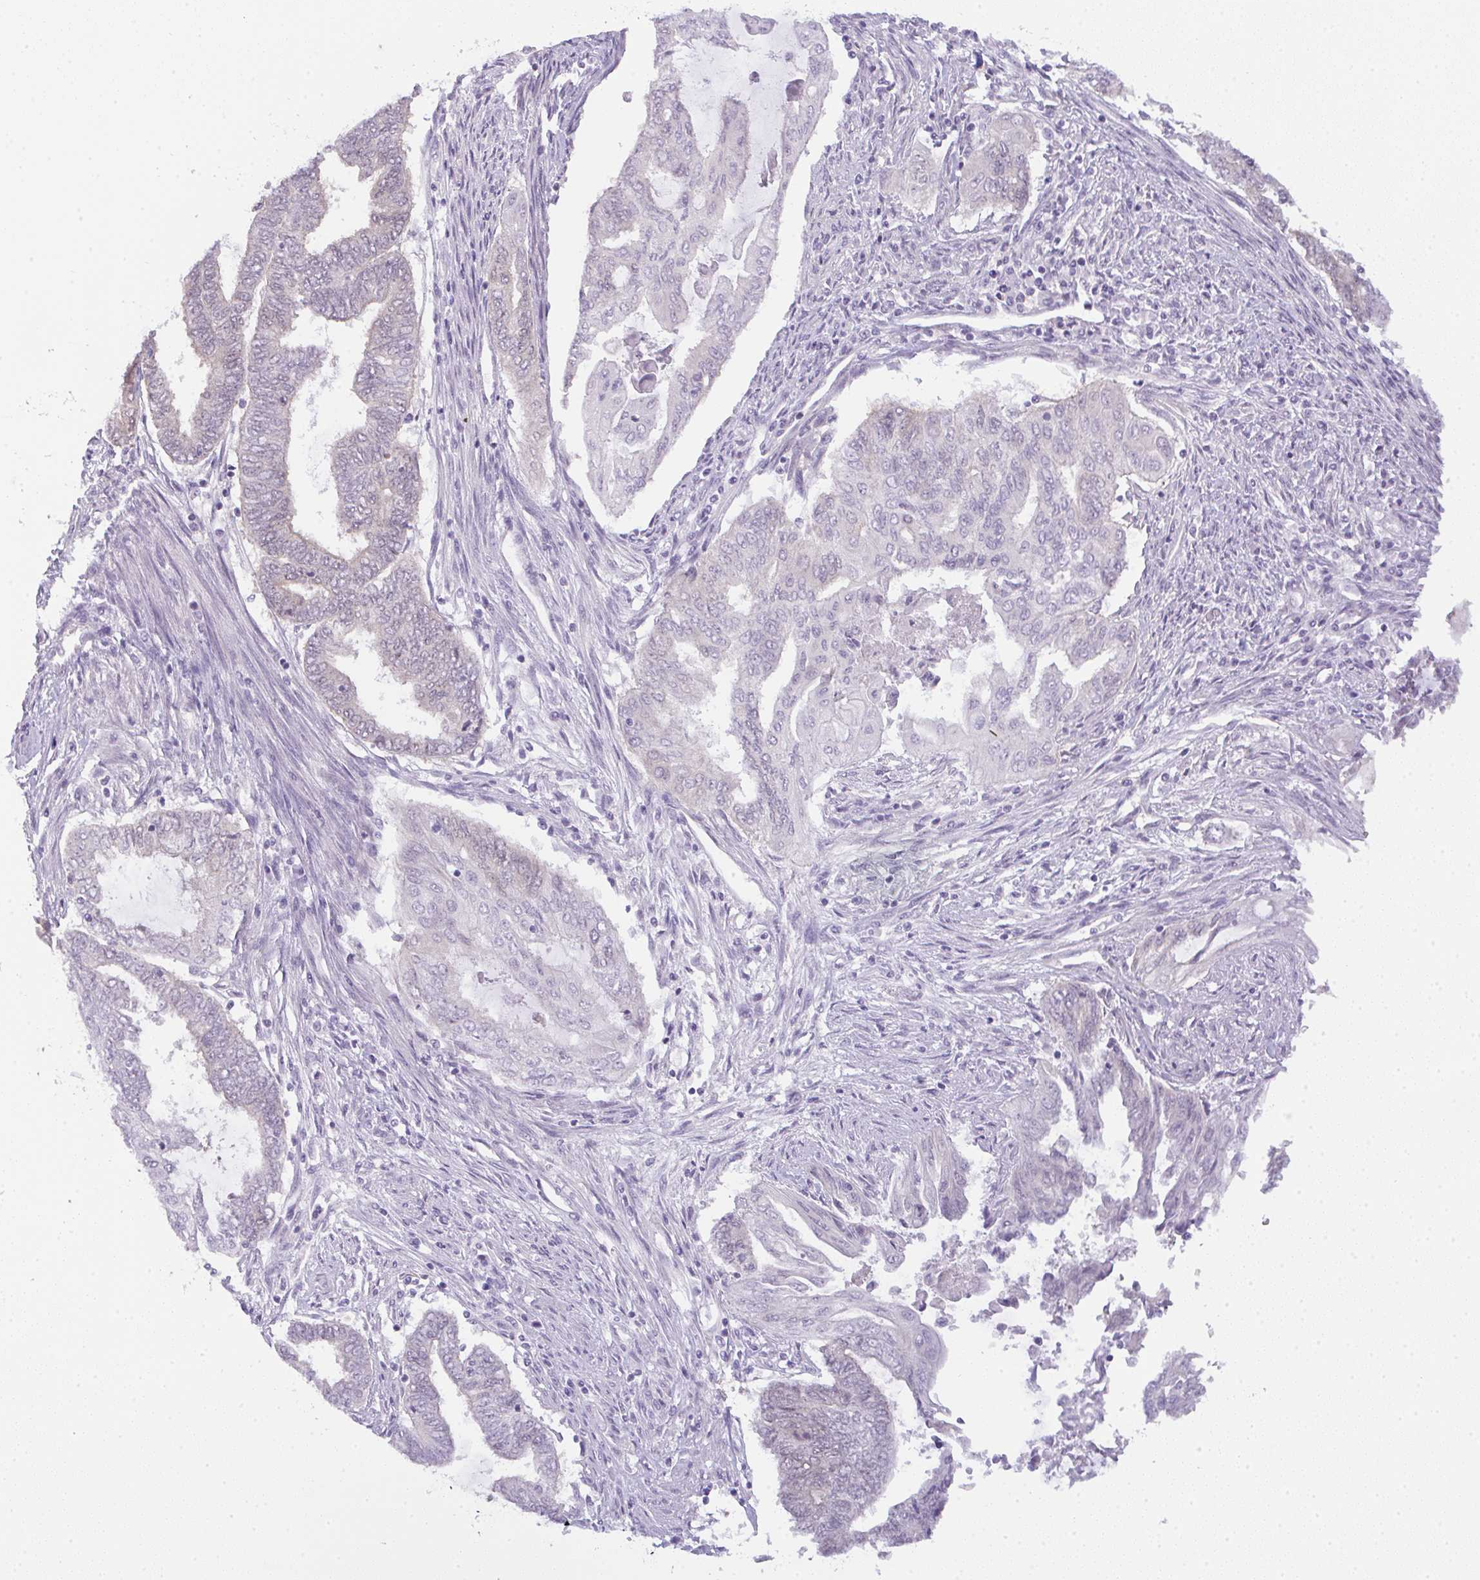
{"staining": {"intensity": "negative", "quantity": "none", "location": "none"}, "tissue": "endometrial cancer", "cell_type": "Tumor cells", "image_type": "cancer", "snomed": [{"axis": "morphology", "description": "Adenocarcinoma, NOS"}, {"axis": "topography", "description": "Uterus"}, {"axis": "topography", "description": "Endometrium"}], "caption": "Protein analysis of adenocarcinoma (endometrial) demonstrates no significant expression in tumor cells. The staining is performed using DAB (3,3'-diaminobenzidine) brown chromogen with nuclei counter-stained in using hematoxylin.", "gene": "CSE1L", "patient": {"sex": "female", "age": 70}}